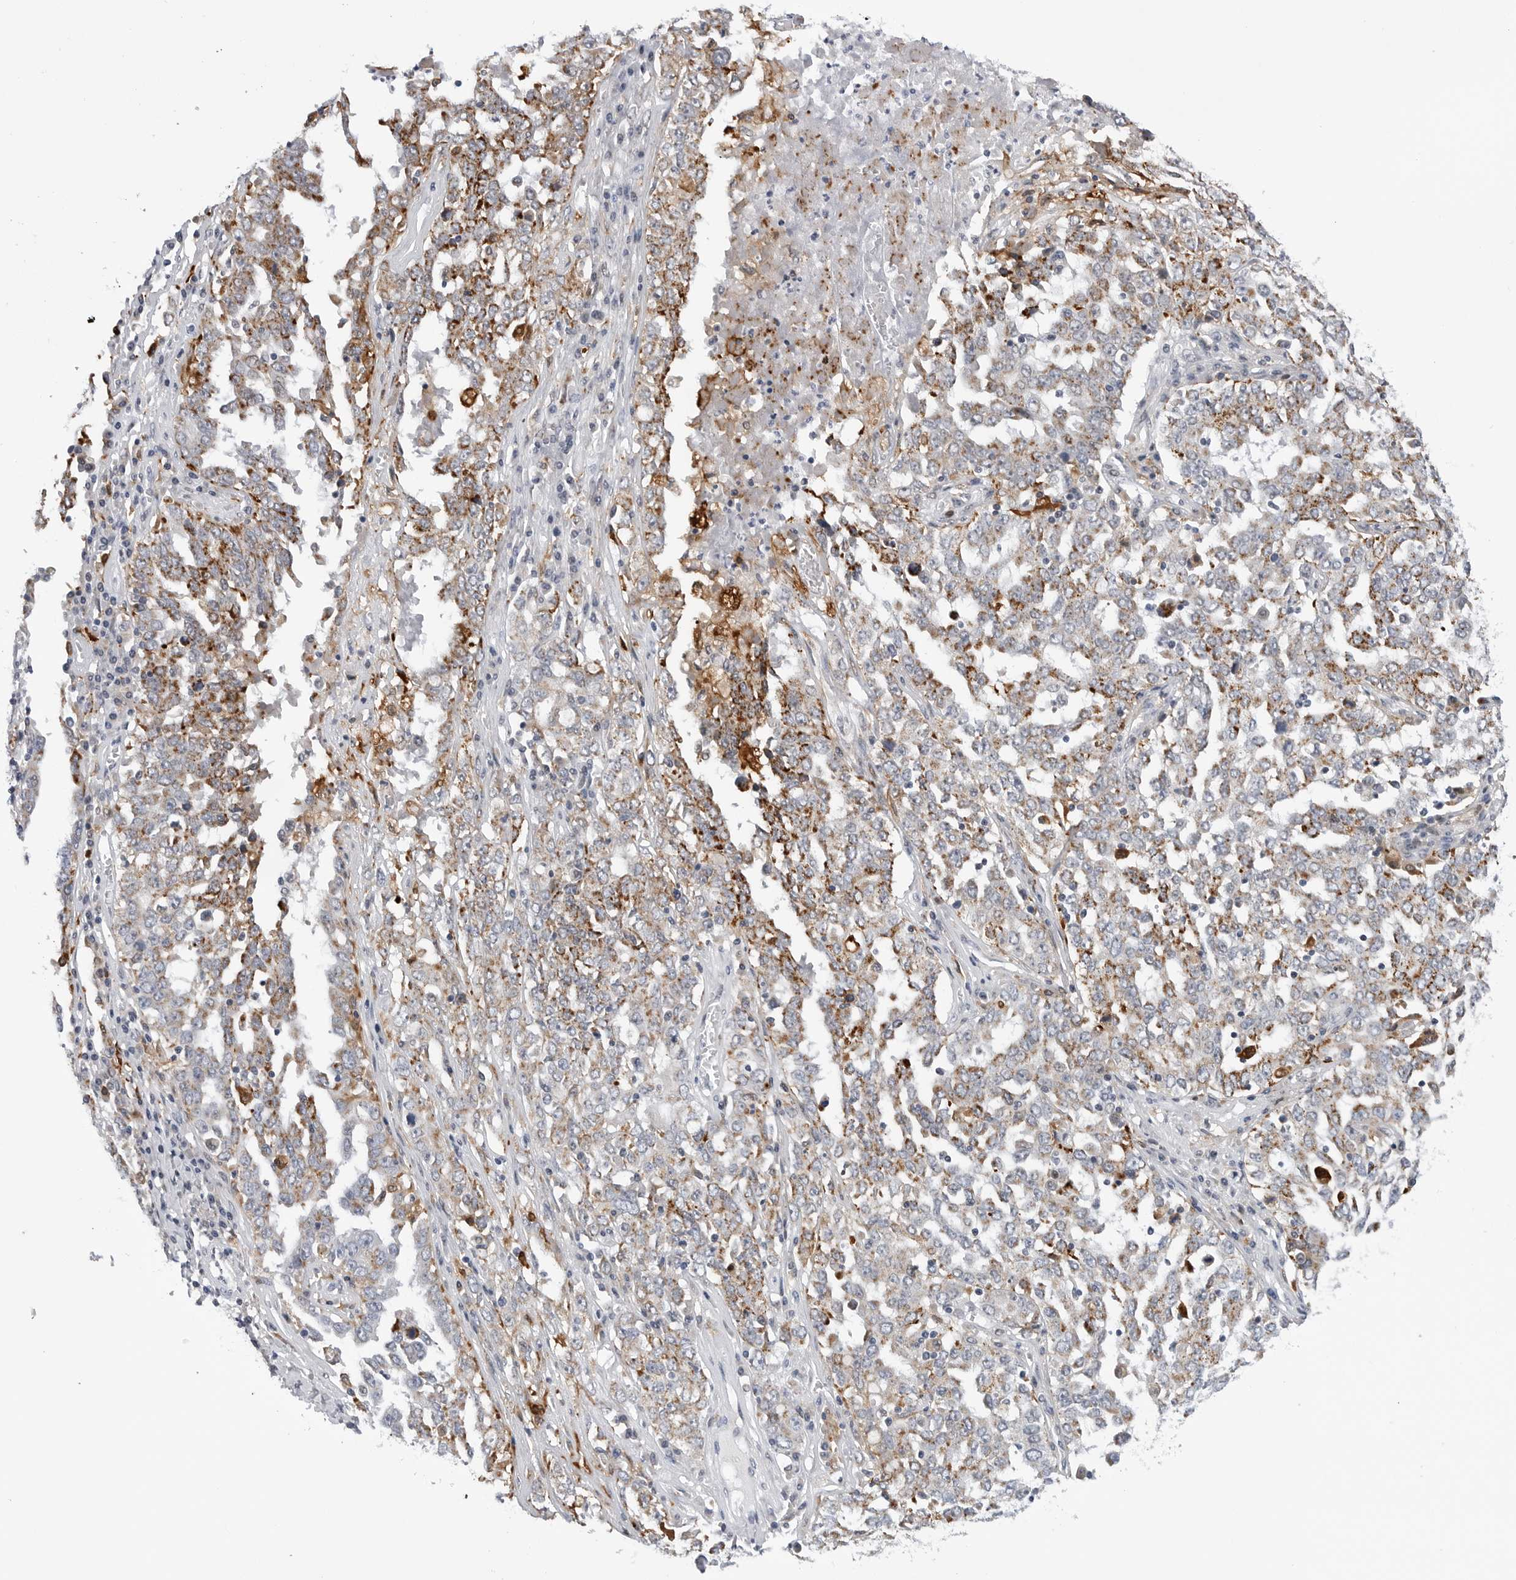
{"staining": {"intensity": "moderate", "quantity": "25%-75%", "location": "cytoplasmic/membranous"}, "tissue": "ovarian cancer", "cell_type": "Tumor cells", "image_type": "cancer", "snomed": [{"axis": "morphology", "description": "Carcinoma, endometroid"}, {"axis": "topography", "description": "Ovary"}], "caption": "Tumor cells reveal moderate cytoplasmic/membranous positivity in approximately 25%-75% of cells in ovarian cancer.", "gene": "CDK20", "patient": {"sex": "female", "age": 62}}